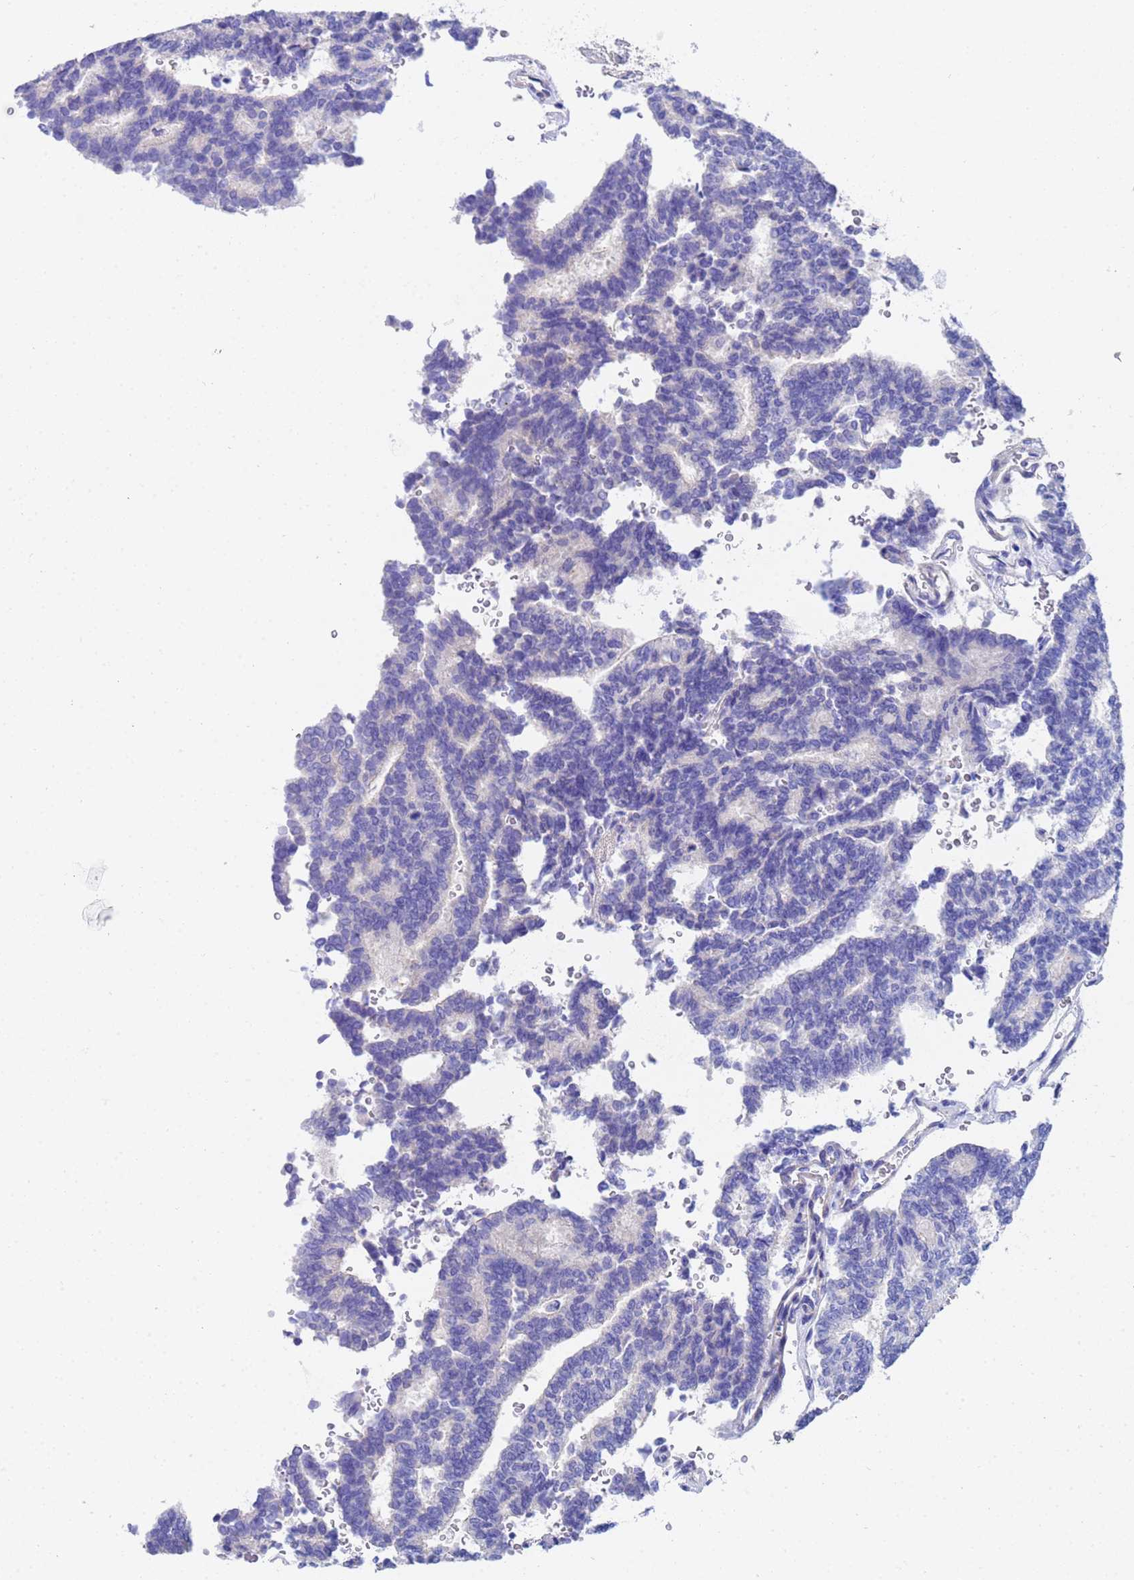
{"staining": {"intensity": "negative", "quantity": "none", "location": "none"}, "tissue": "thyroid cancer", "cell_type": "Tumor cells", "image_type": "cancer", "snomed": [{"axis": "morphology", "description": "Papillary adenocarcinoma, NOS"}, {"axis": "topography", "description": "Thyroid gland"}], "caption": "The micrograph shows no staining of tumor cells in thyroid papillary adenocarcinoma.", "gene": "CST4", "patient": {"sex": "female", "age": 35}}